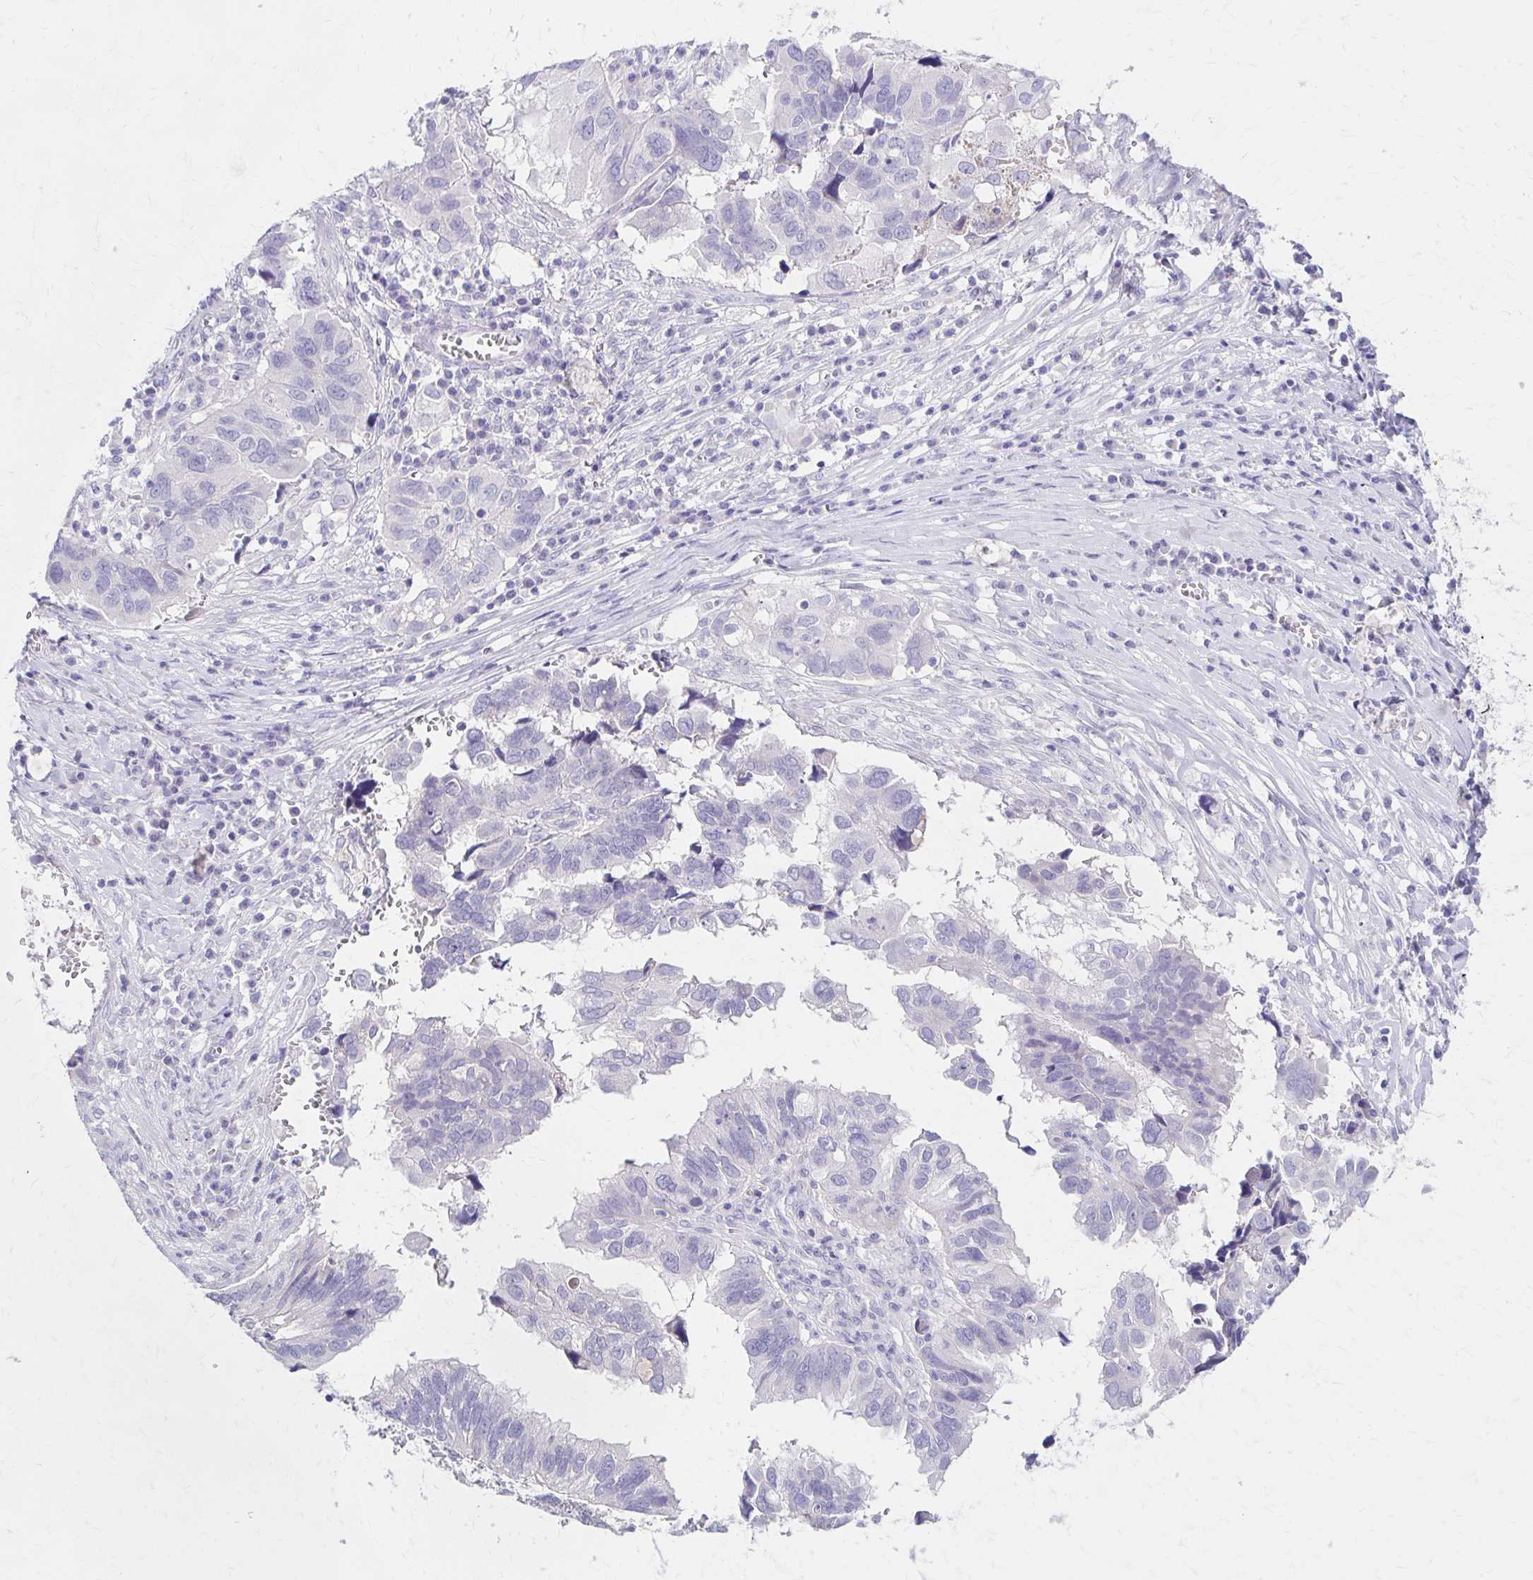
{"staining": {"intensity": "negative", "quantity": "none", "location": "none"}, "tissue": "ovarian cancer", "cell_type": "Tumor cells", "image_type": "cancer", "snomed": [{"axis": "morphology", "description": "Cystadenocarcinoma, serous, NOS"}, {"axis": "topography", "description": "Ovary"}], "caption": "A high-resolution image shows immunohistochemistry (IHC) staining of serous cystadenocarcinoma (ovarian), which demonstrates no significant positivity in tumor cells.", "gene": "AZGP1", "patient": {"sex": "female", "age": 79}}